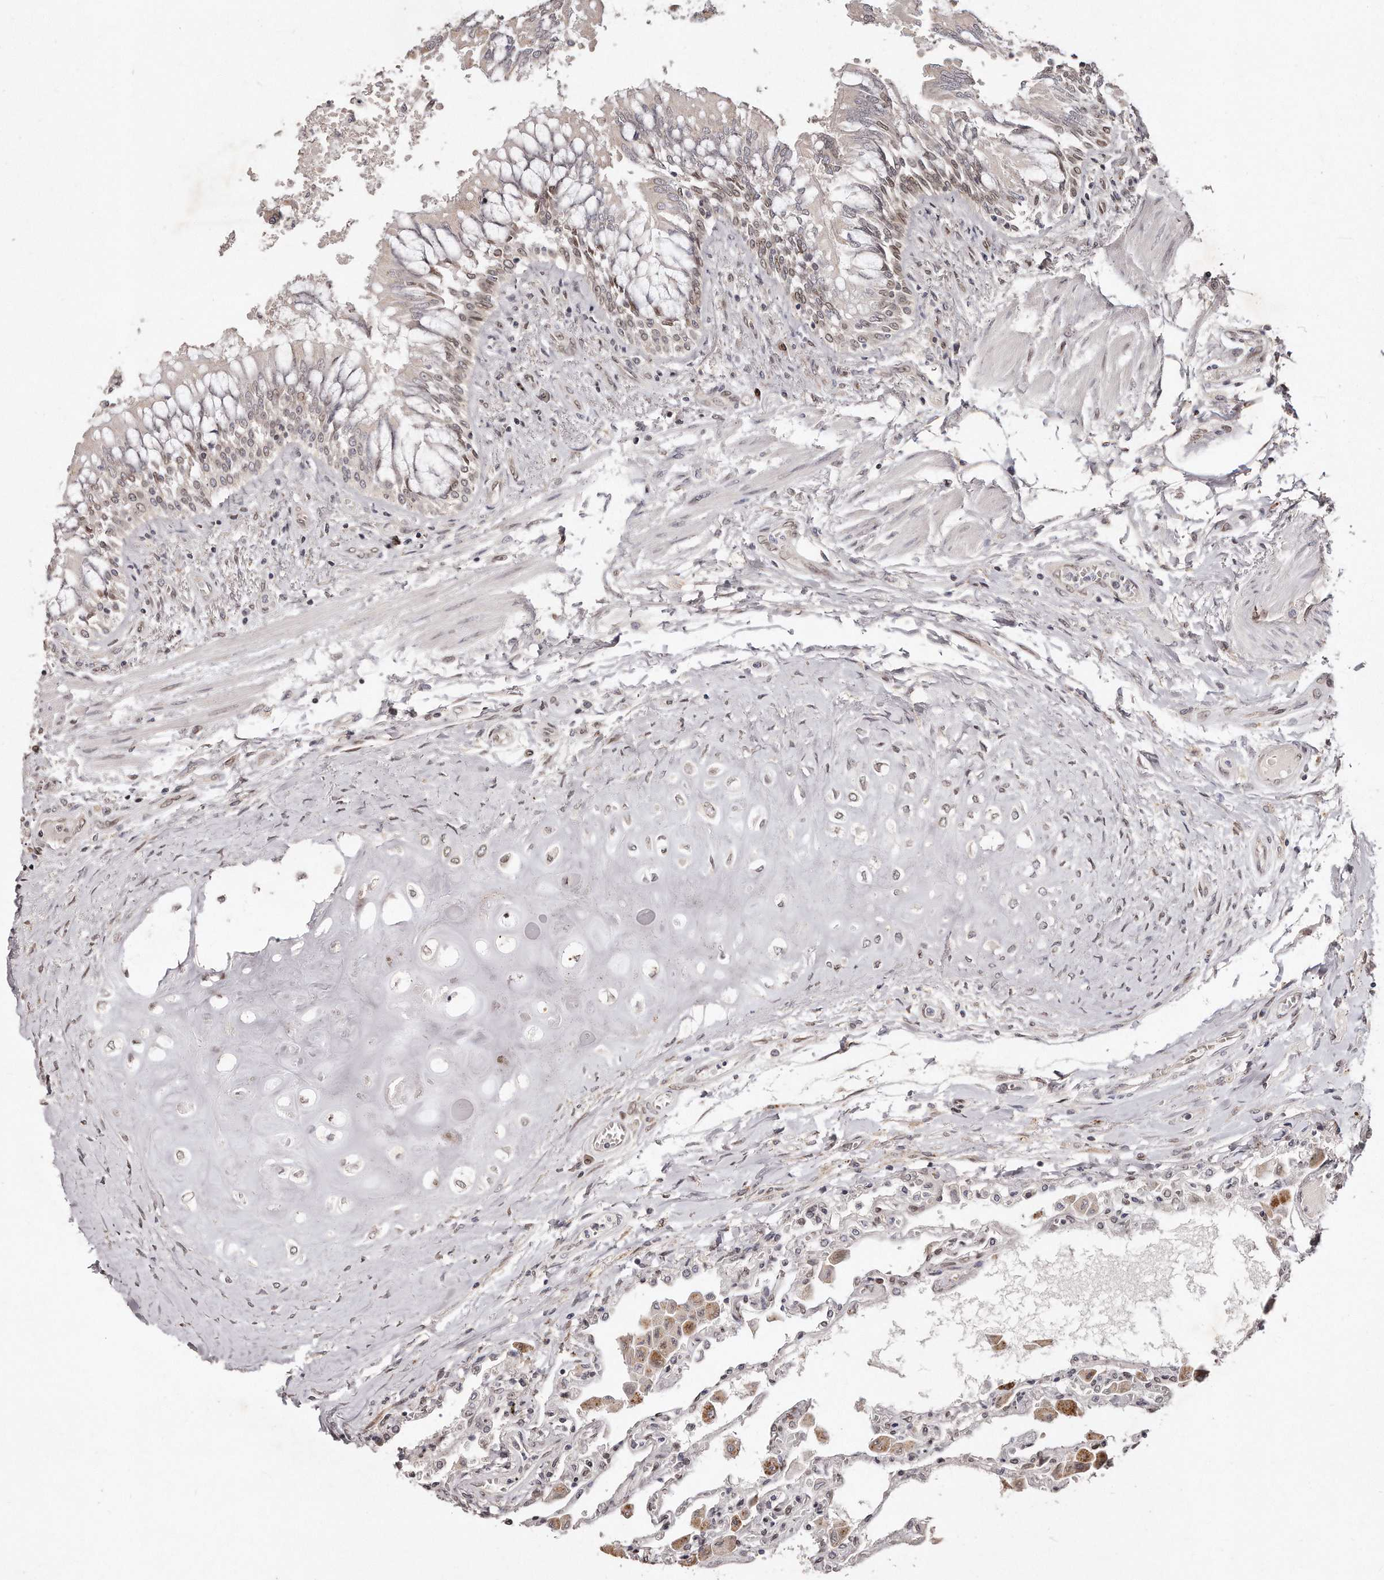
{"staining": {"intensity": "negative", "quantity": "none", "location": "none"}, "tissue": "lung", "cell_type": "Alveolar cells", "image_type": "normal", "snomed": [{"axis": "morphology", "description": "Normal tissue, NOS"}, {"axis": "topography", "description": "Bronchus"}, {"axis": "topography", "description": "Lung"}], "caption": "Alveolar cells are negative for protein expression in normal human lung. (DAB immunohistochemistry visualized using brightfield microscopy, high magnification).", "gene": "HASPIN", "patient": {"sex": "female", "age": 49}}